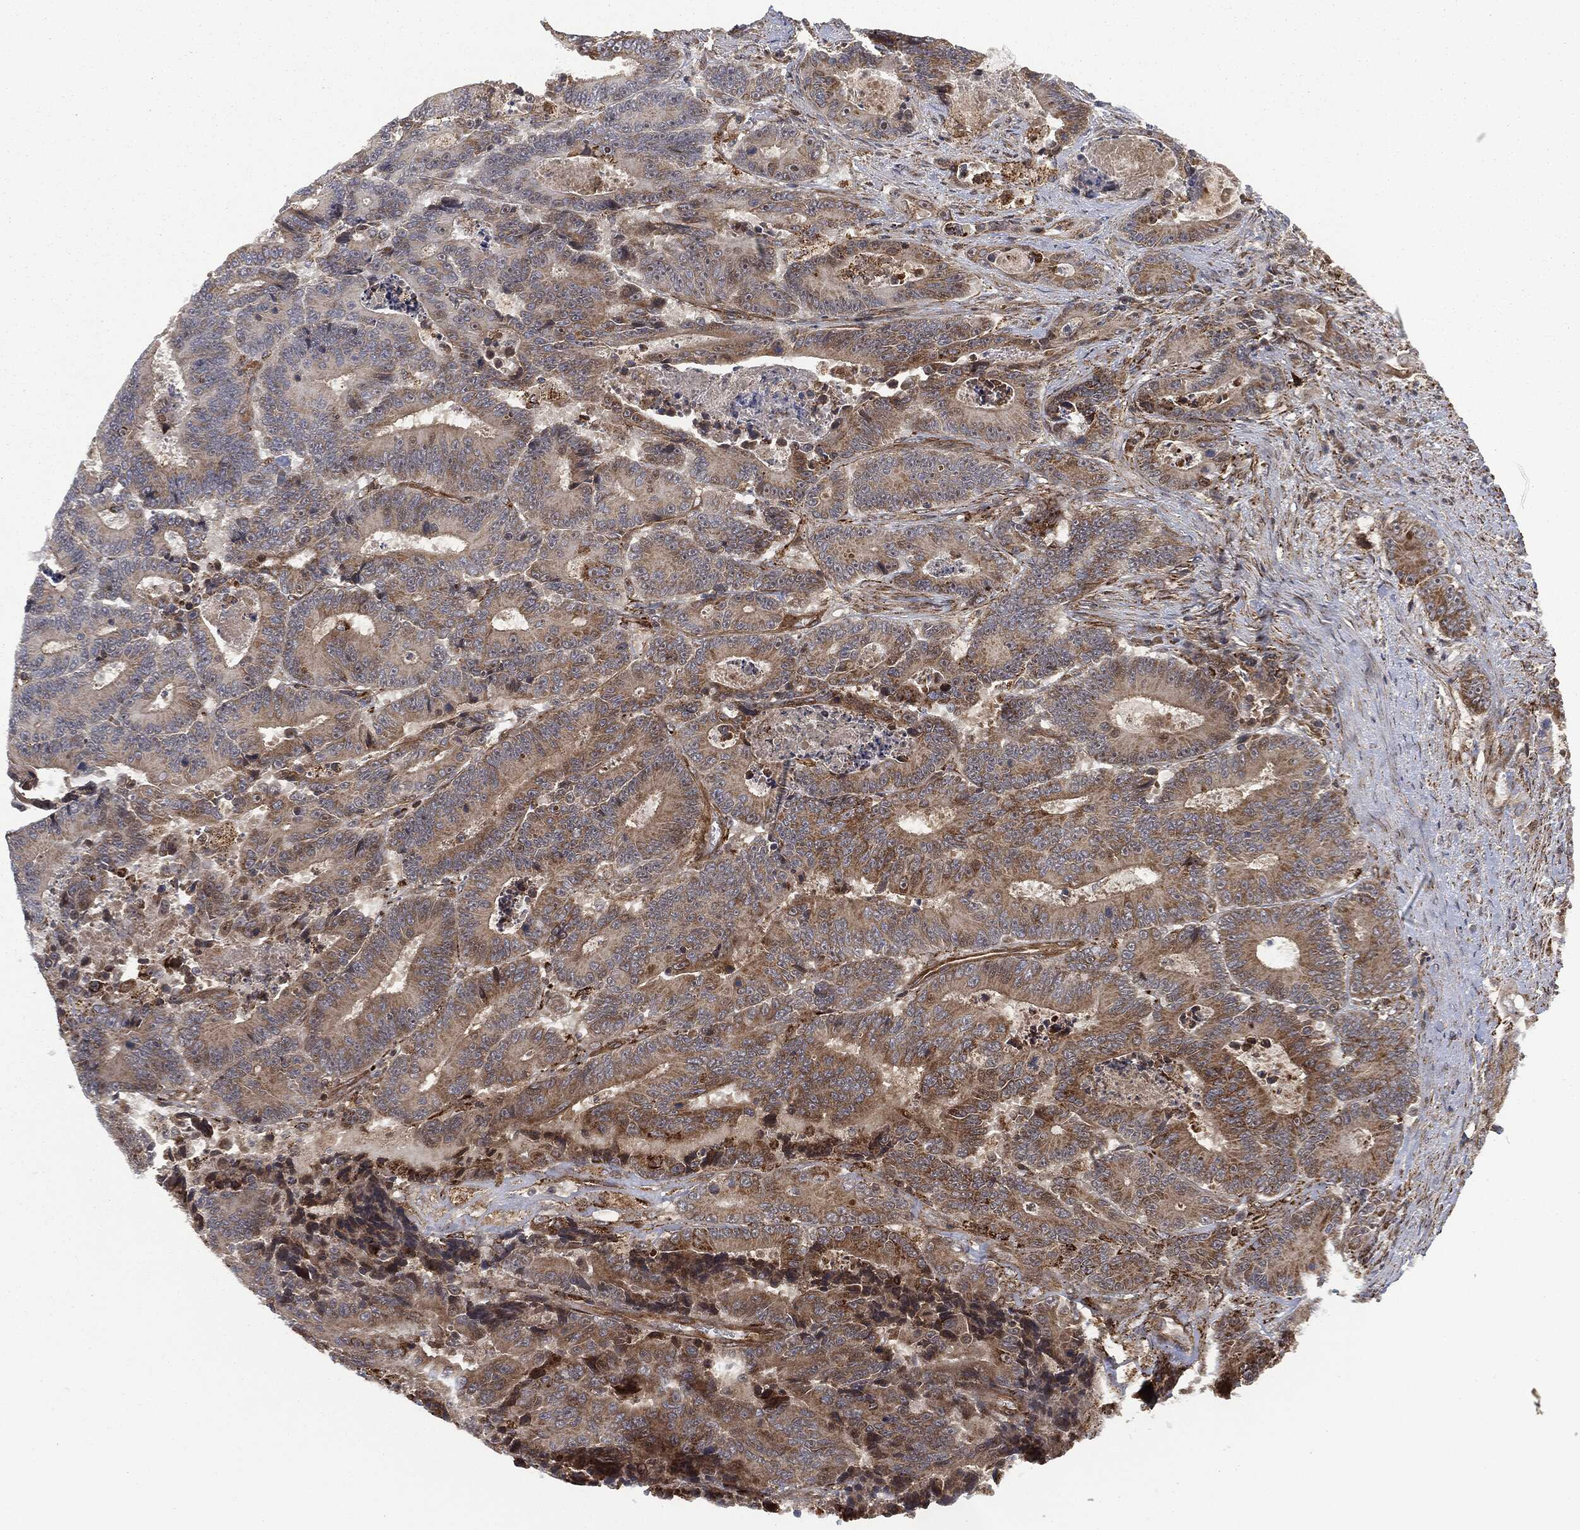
{"staining": {"intensity": "moderate", "quantity": "25%-75%", "location": "cytoplasmic/membranous"}, "tissue": "colorectal cancer", "cell_type": "Tumor cells", "image_type": "cancer", "snomed": [{"axis": "morphology", "description": "Adenocarcinoma, NOS"}, {"axis": "topography", "description": "Colon"}], "caption": "This histopathology image exhibits immunohistochemistry staining of human colorectal cancer (adenocarcinoma), with medium moderate cytoplasmic/membranous expression in approximately 25%-75% of tumor cells.", "gene": "RFTN1", "patient": {"sex": "male", "age": 83}}